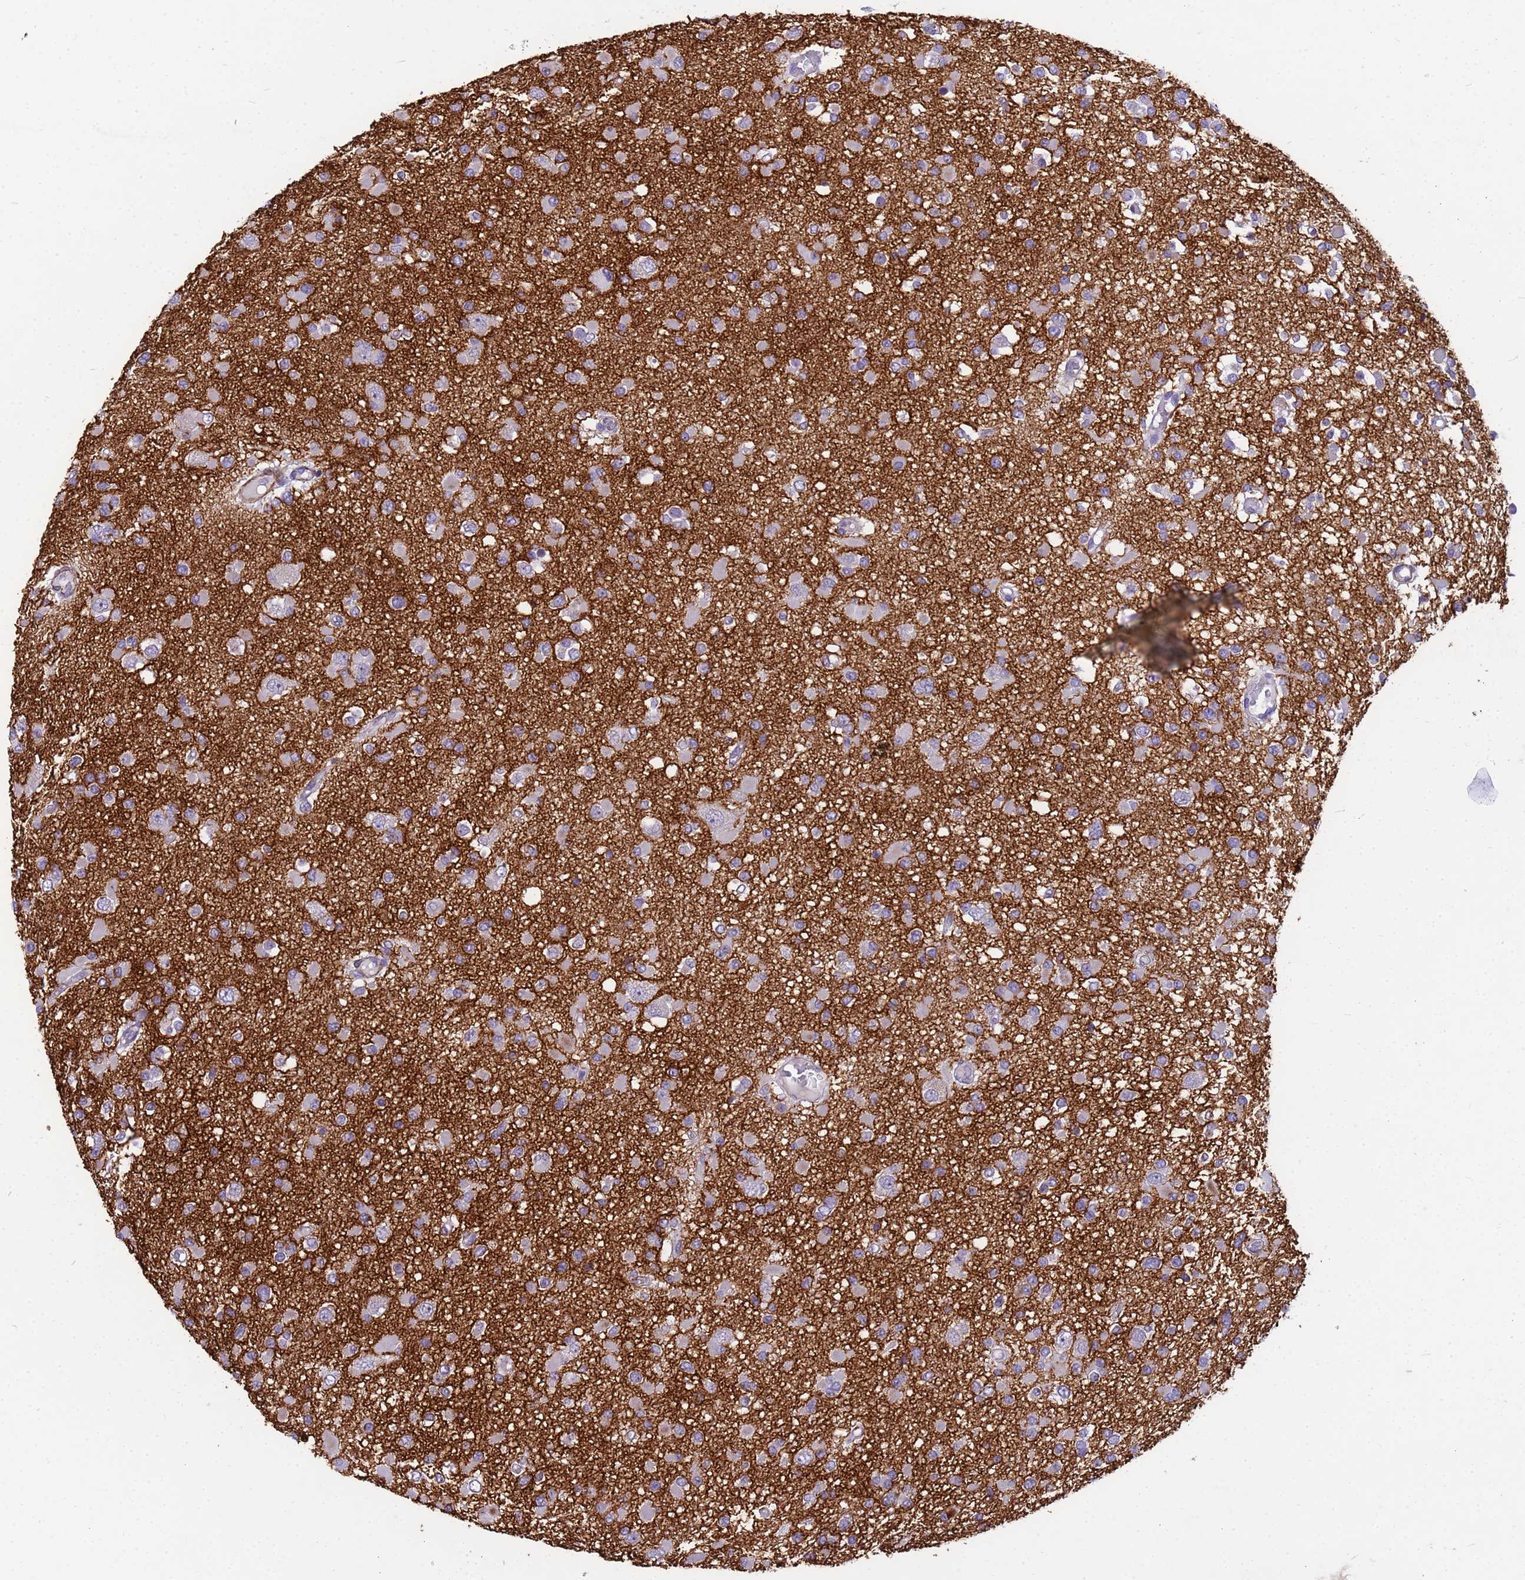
{"staining": {"intensity": "negative", "quantity": "none", "location": "none"}, "tissue": "glioma", "cell_type": "Tumor cells", "image_type": "cancer", "snomed": [{"axis": "morphology", "description": "Glioma, malignant, Low grade"}, {"axis": "topography", "description": "Brain"}], "caption": "IHC micrograph of human low-grade glioma (malignant) stained for a protein (brown), which demonstrates no expression in tumor cells.", "gene": "P2RX7", "patient": {"sex": "female", "age": 22}}